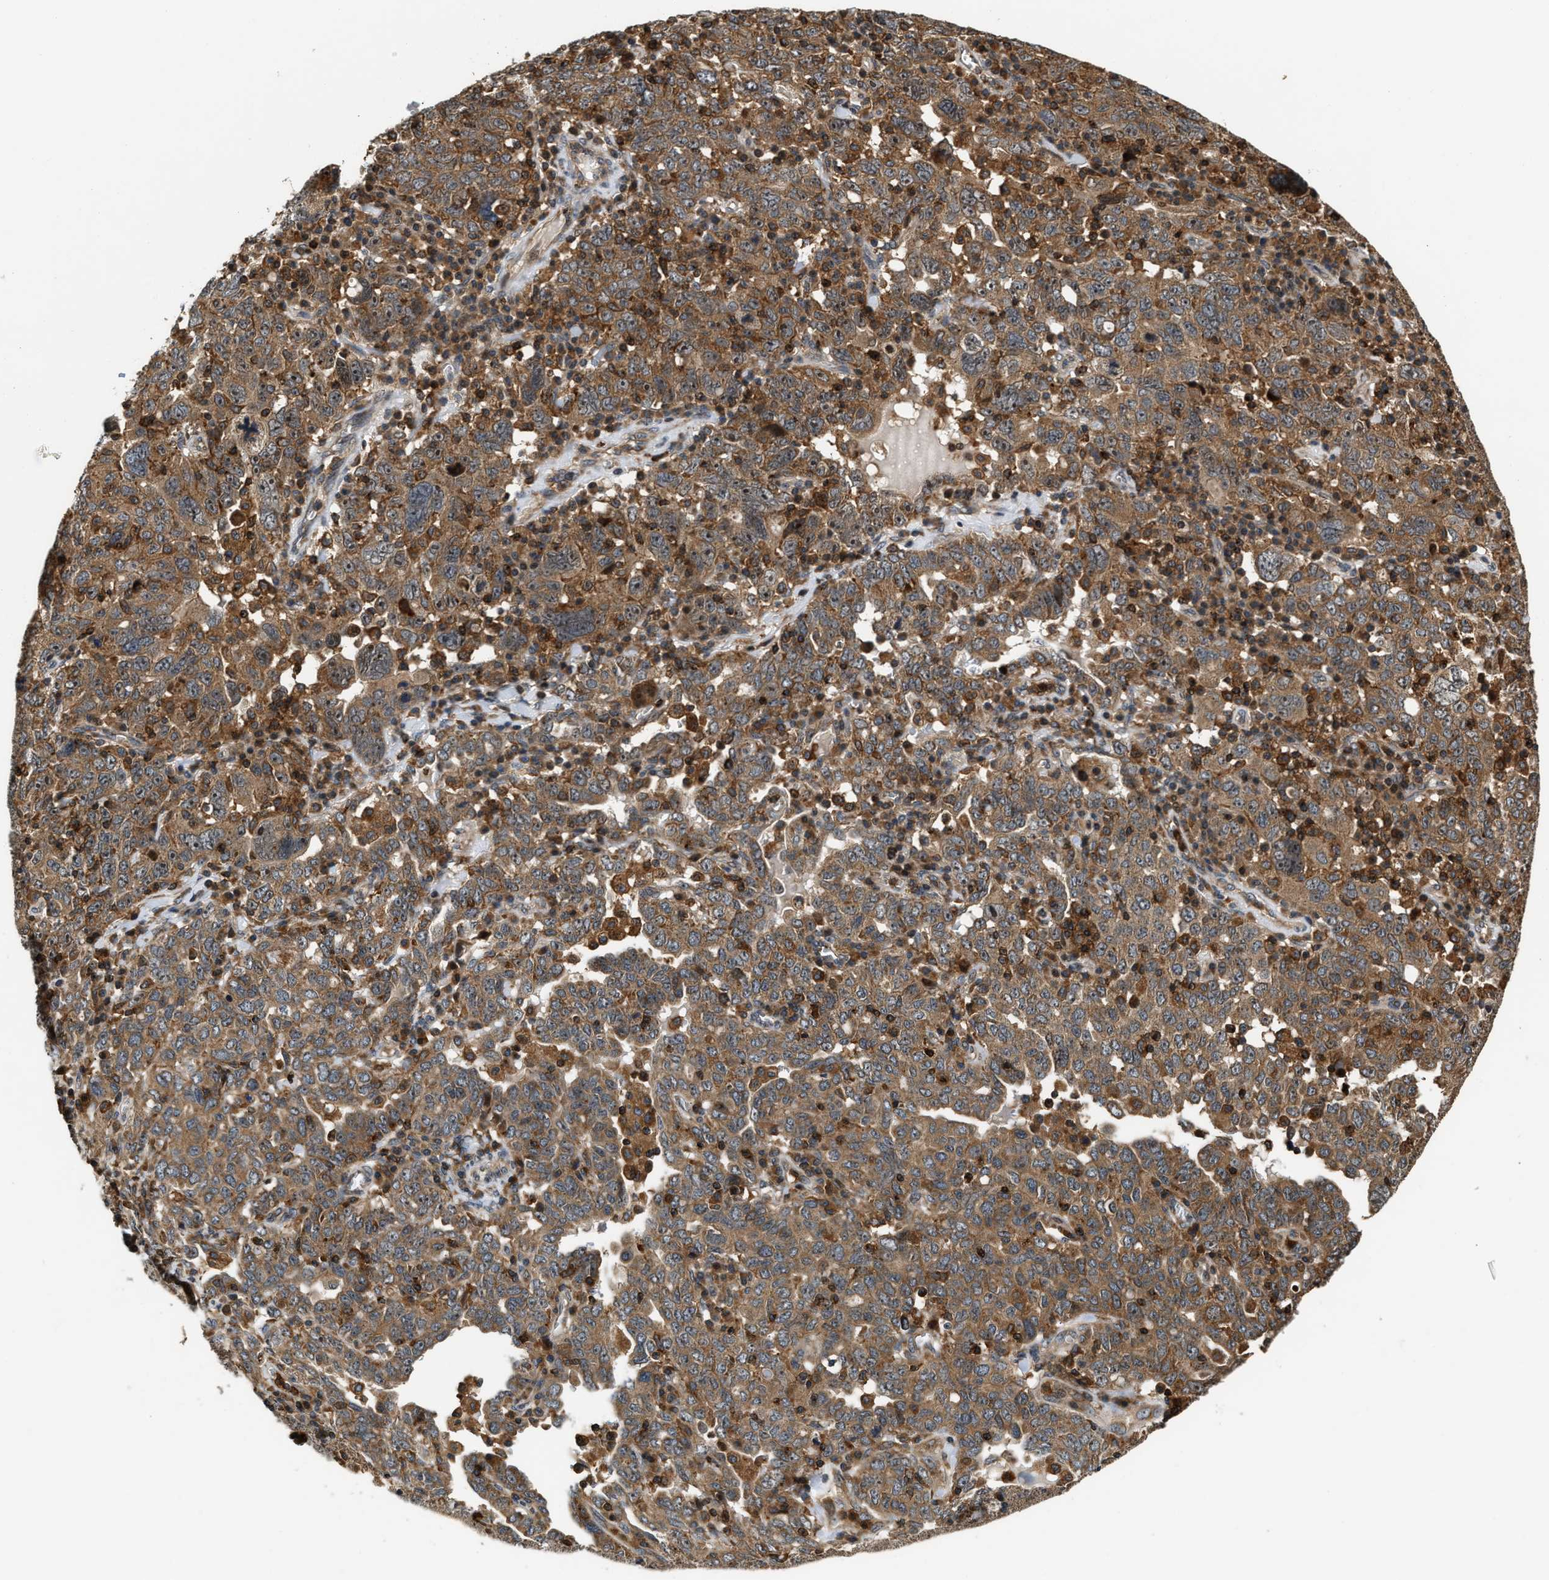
{"staining": {"intensity": "moderate", "quantity": ">75%", "location": "cytoplasmic/membranous"}, "tissue": "ovarian cancer", "cell_type": "Tumor cells", "image_type": "cancer", "snomed": [{"axis": "morphology", "description": "Carcinoma, endometroid"}, {"axis": "topography", "description": "Ovary"}], "caption": "A brown stain labels moderate cytoplasmic/membranous expression of a protein in human endometroid carcinoma (ovarian) tumor cells.", "gene": "SNX5", "patient": {"sex": "female", "age": 62}}